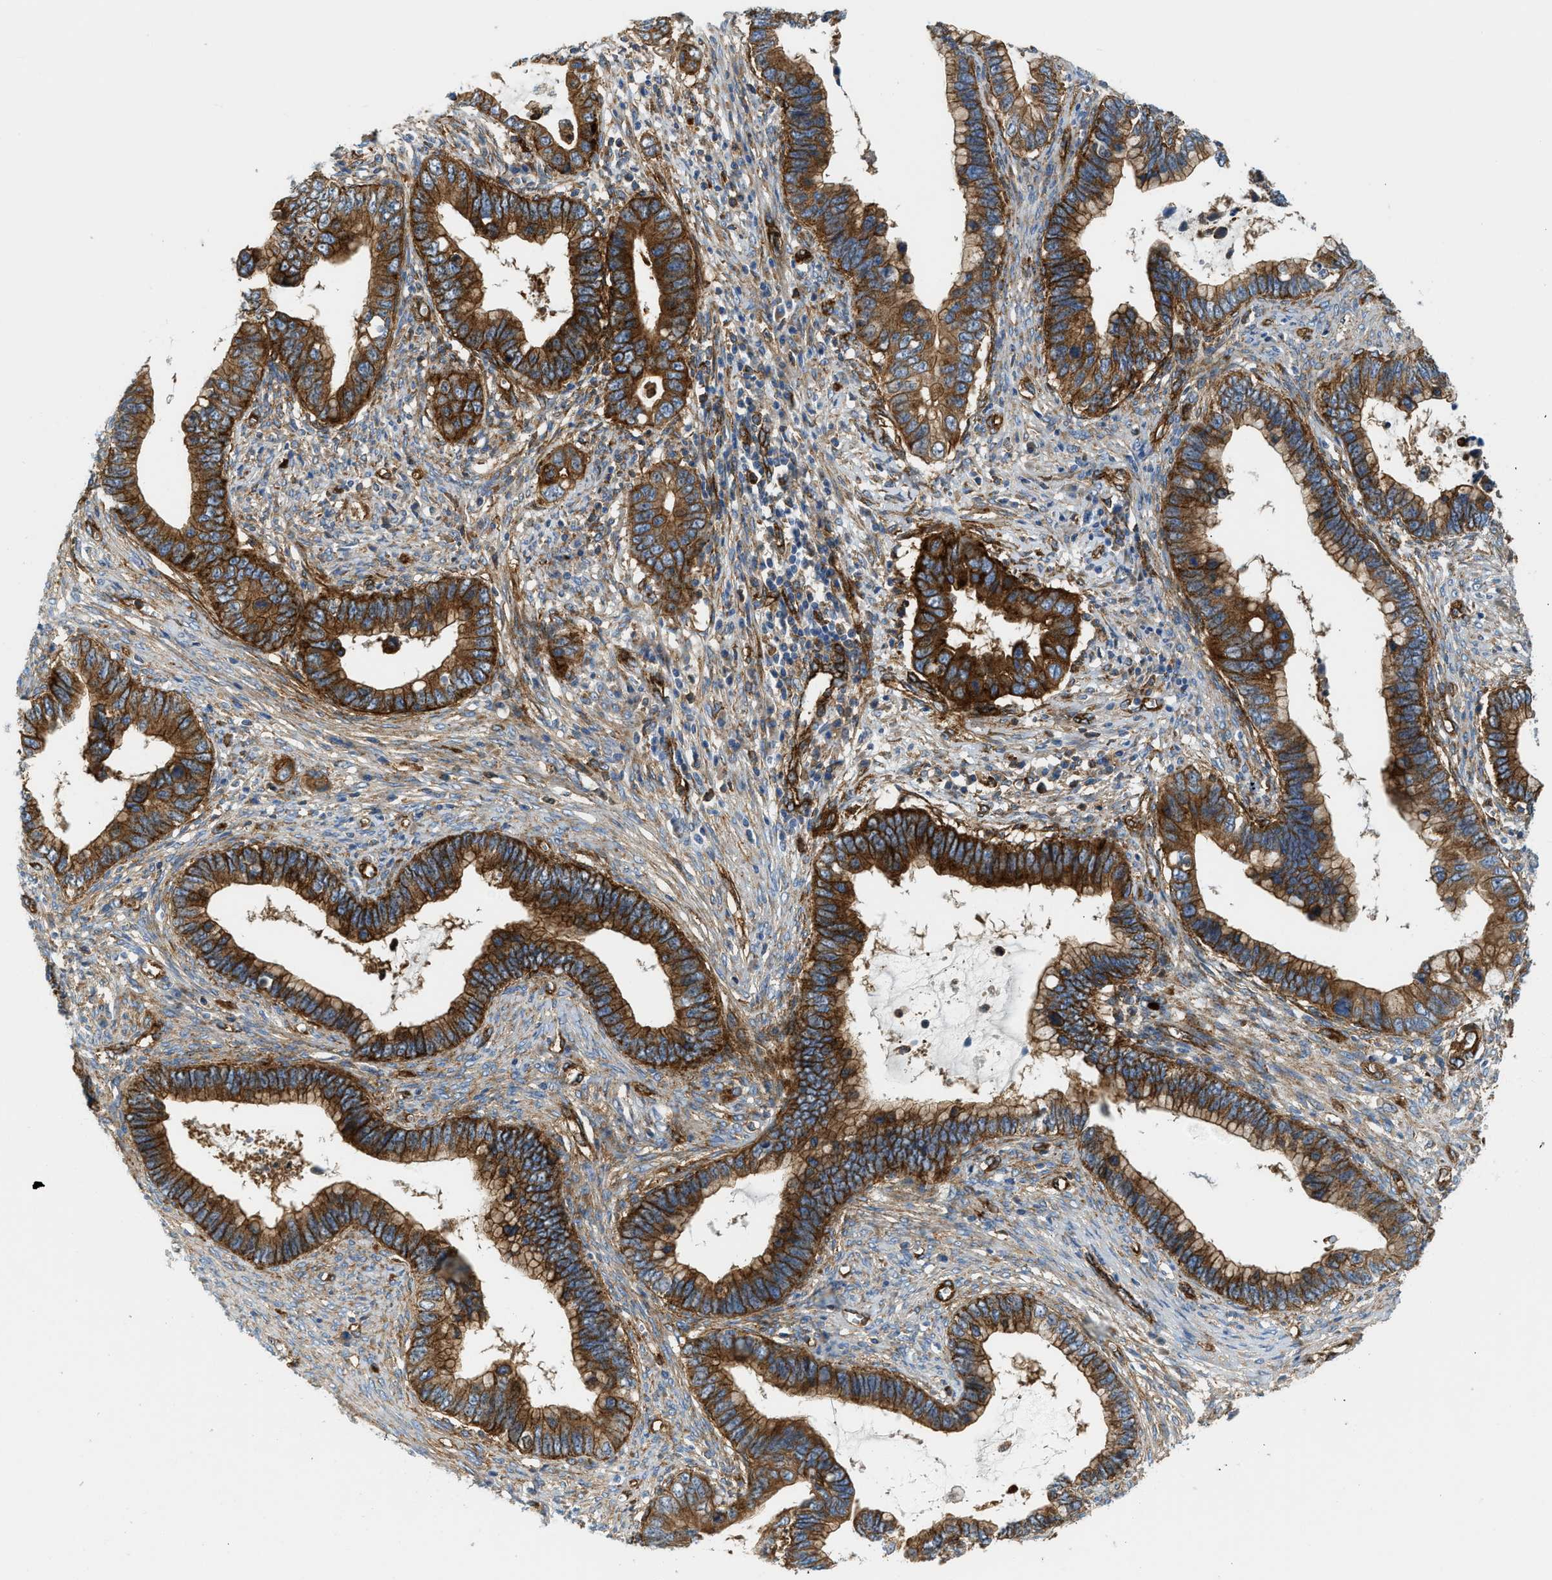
{"staining": {"intensity": "strong", "quantity": ">75%", "location": "cytoplasmic/membranous"}, "tissue": "cervical cancer", "cell_type": "Tumor cells", "image_type": "cancer", "snomed": [{"axis": "morphology", "description": "Adenocarcinoma, NOS"}, {"axis": "topography", "description": "Cervix"}], "caption": "This photomicrograph reveals immunohistochemistry (IHC) staining of human cervical cancer (adenocarcinoma), with high strong cytoplasmic/membranous staining in approximately >75% of tumor cells.", "gene": "HIP1", "patient": {"sex": "female", "age": 44}}